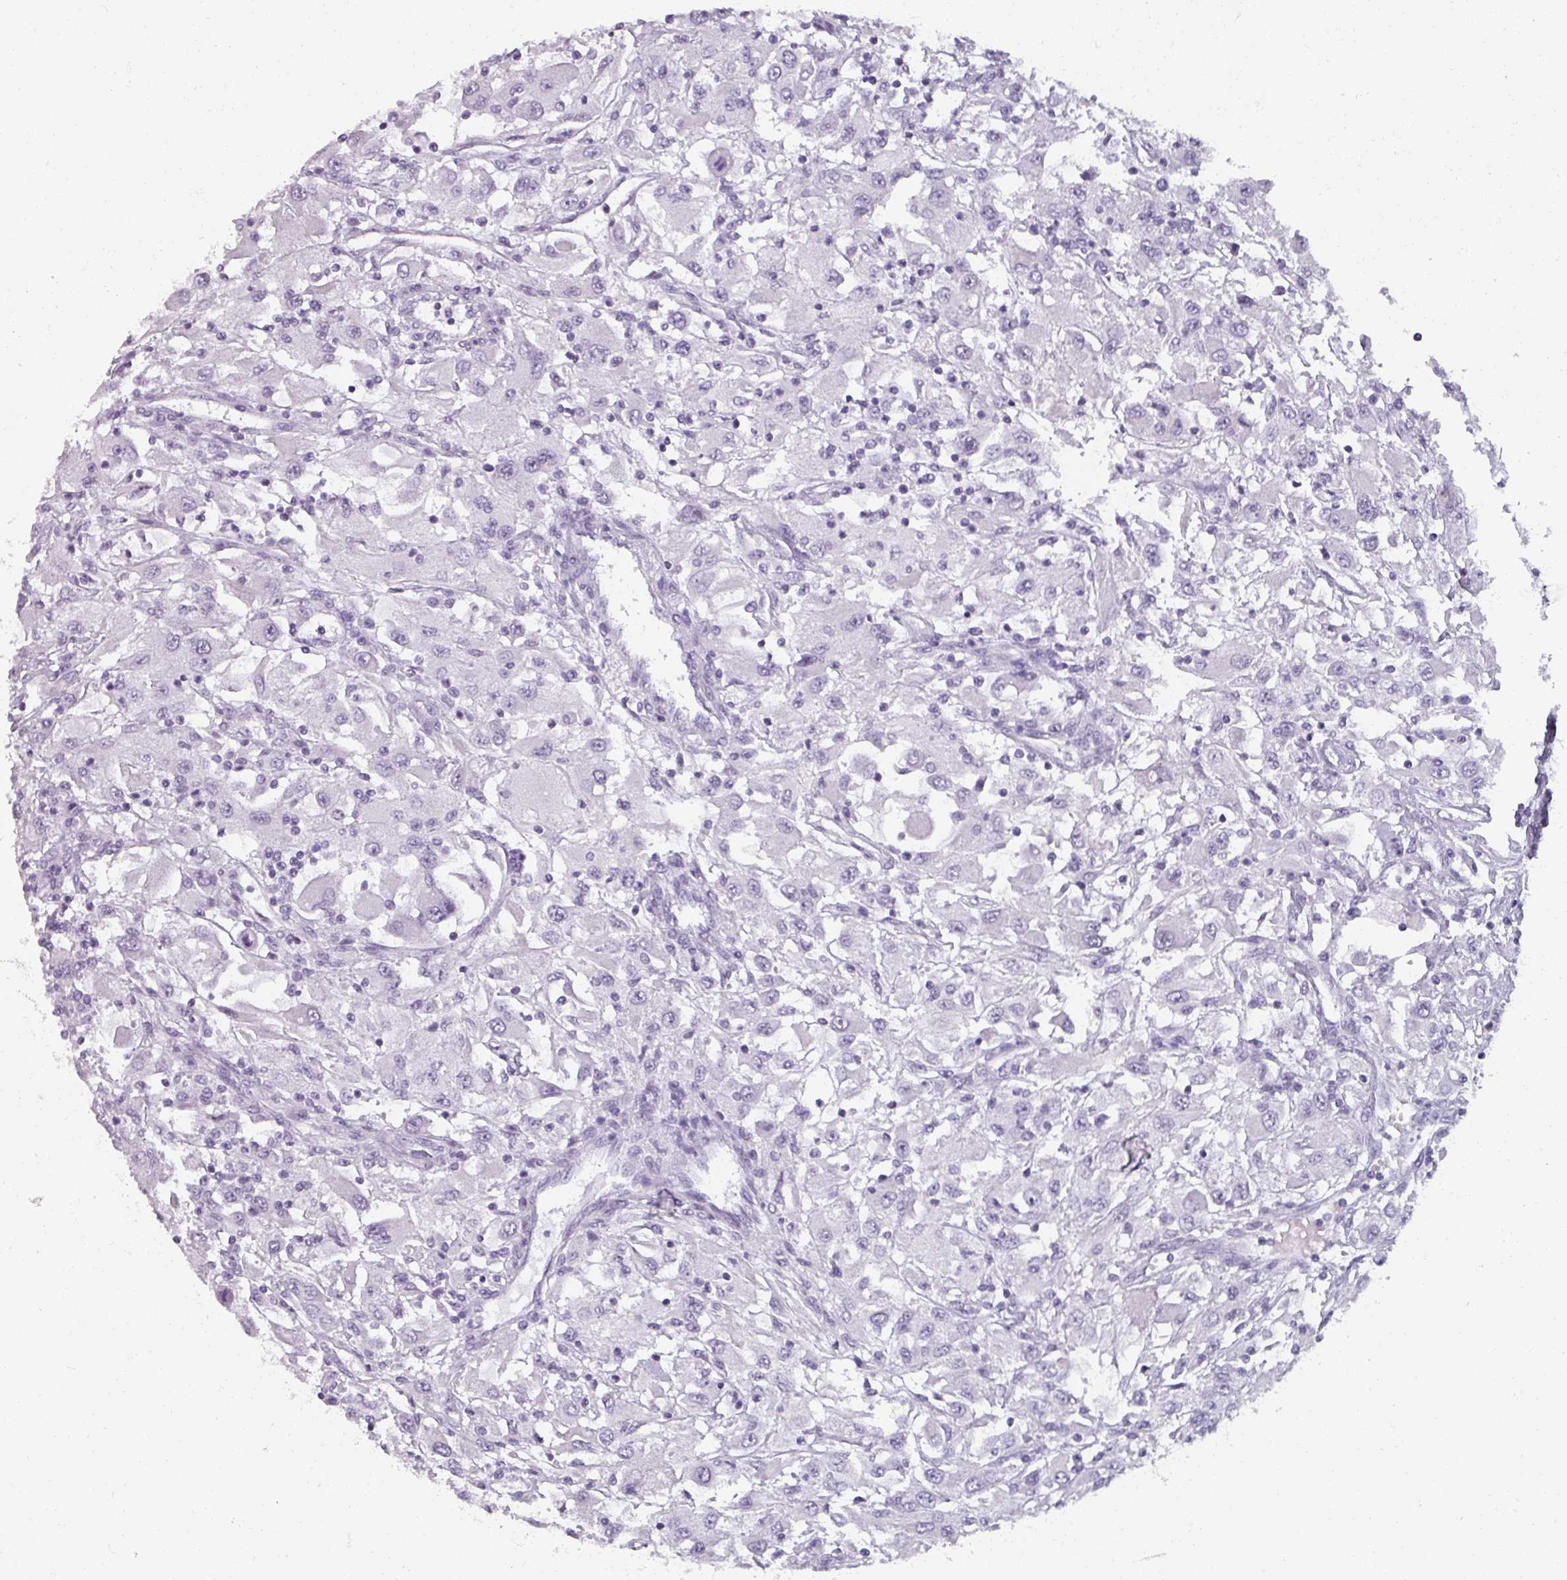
{"staining": {"intensity": "negative", "quantity": "none", "location": "none"}, "tissue": "renal cancer", "cell_type": "Tumor cells", "image_type": "cancer", "snomed": [{"axis": "morphology", "description": "Adenocarcinoma, NOS"}, {"axis": "topography", "description": "Kidney"}], "caption": "DAB (3,3'-diaminobenzidine) immunohistochemical staining of renal adenocarcinoma displays no significant staining in tumor cells.", "gene": "REG3G", "patient": {"sex": "female", "age": 67}}